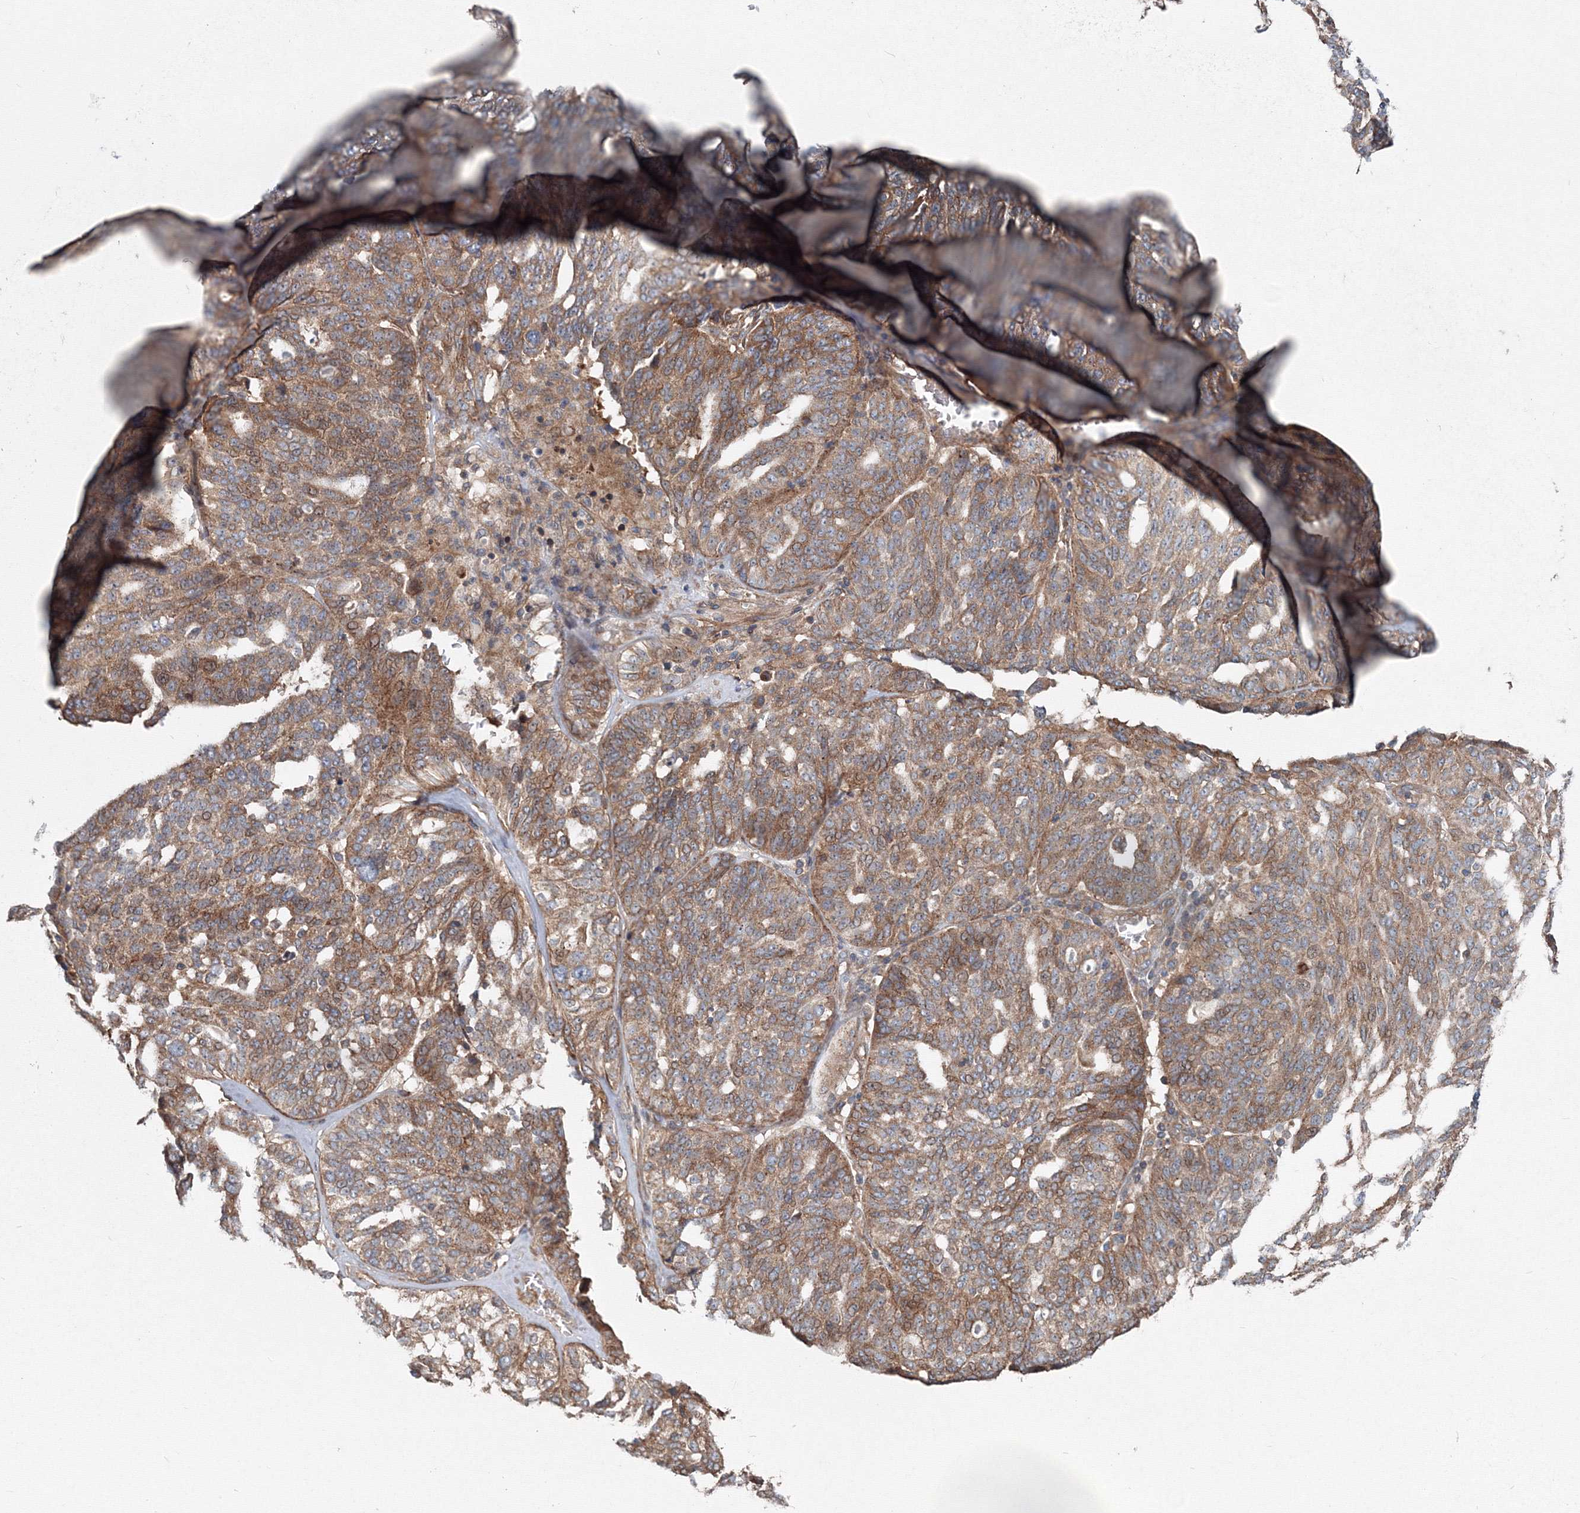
{"staining": {"intensity": "moderate", "quantity": ">75%", "location": "cytoplasmic/membranous"}, "tissue": "ovarian cancer", "cell_type": "Tumor cells", "image_type": "cancer", "snomed": [{"axis": "morphology", "description": "Cystadenocarcinoma, serous, NOS"}, {"axis": "topography", "description": "Ovary"}], "caption": "Moderate cytoplasmic/membranous staining is appreciated in approximately >75% of tumor cells in ovarian cancer (serous cystadenocarcinoma). Using DAB (brown) and hematoxylin (blue) stains, captured at high magnification using brightfield microscopy.", "gene": "EXOC1", "patient": {"sex": "female", "age": 59}}